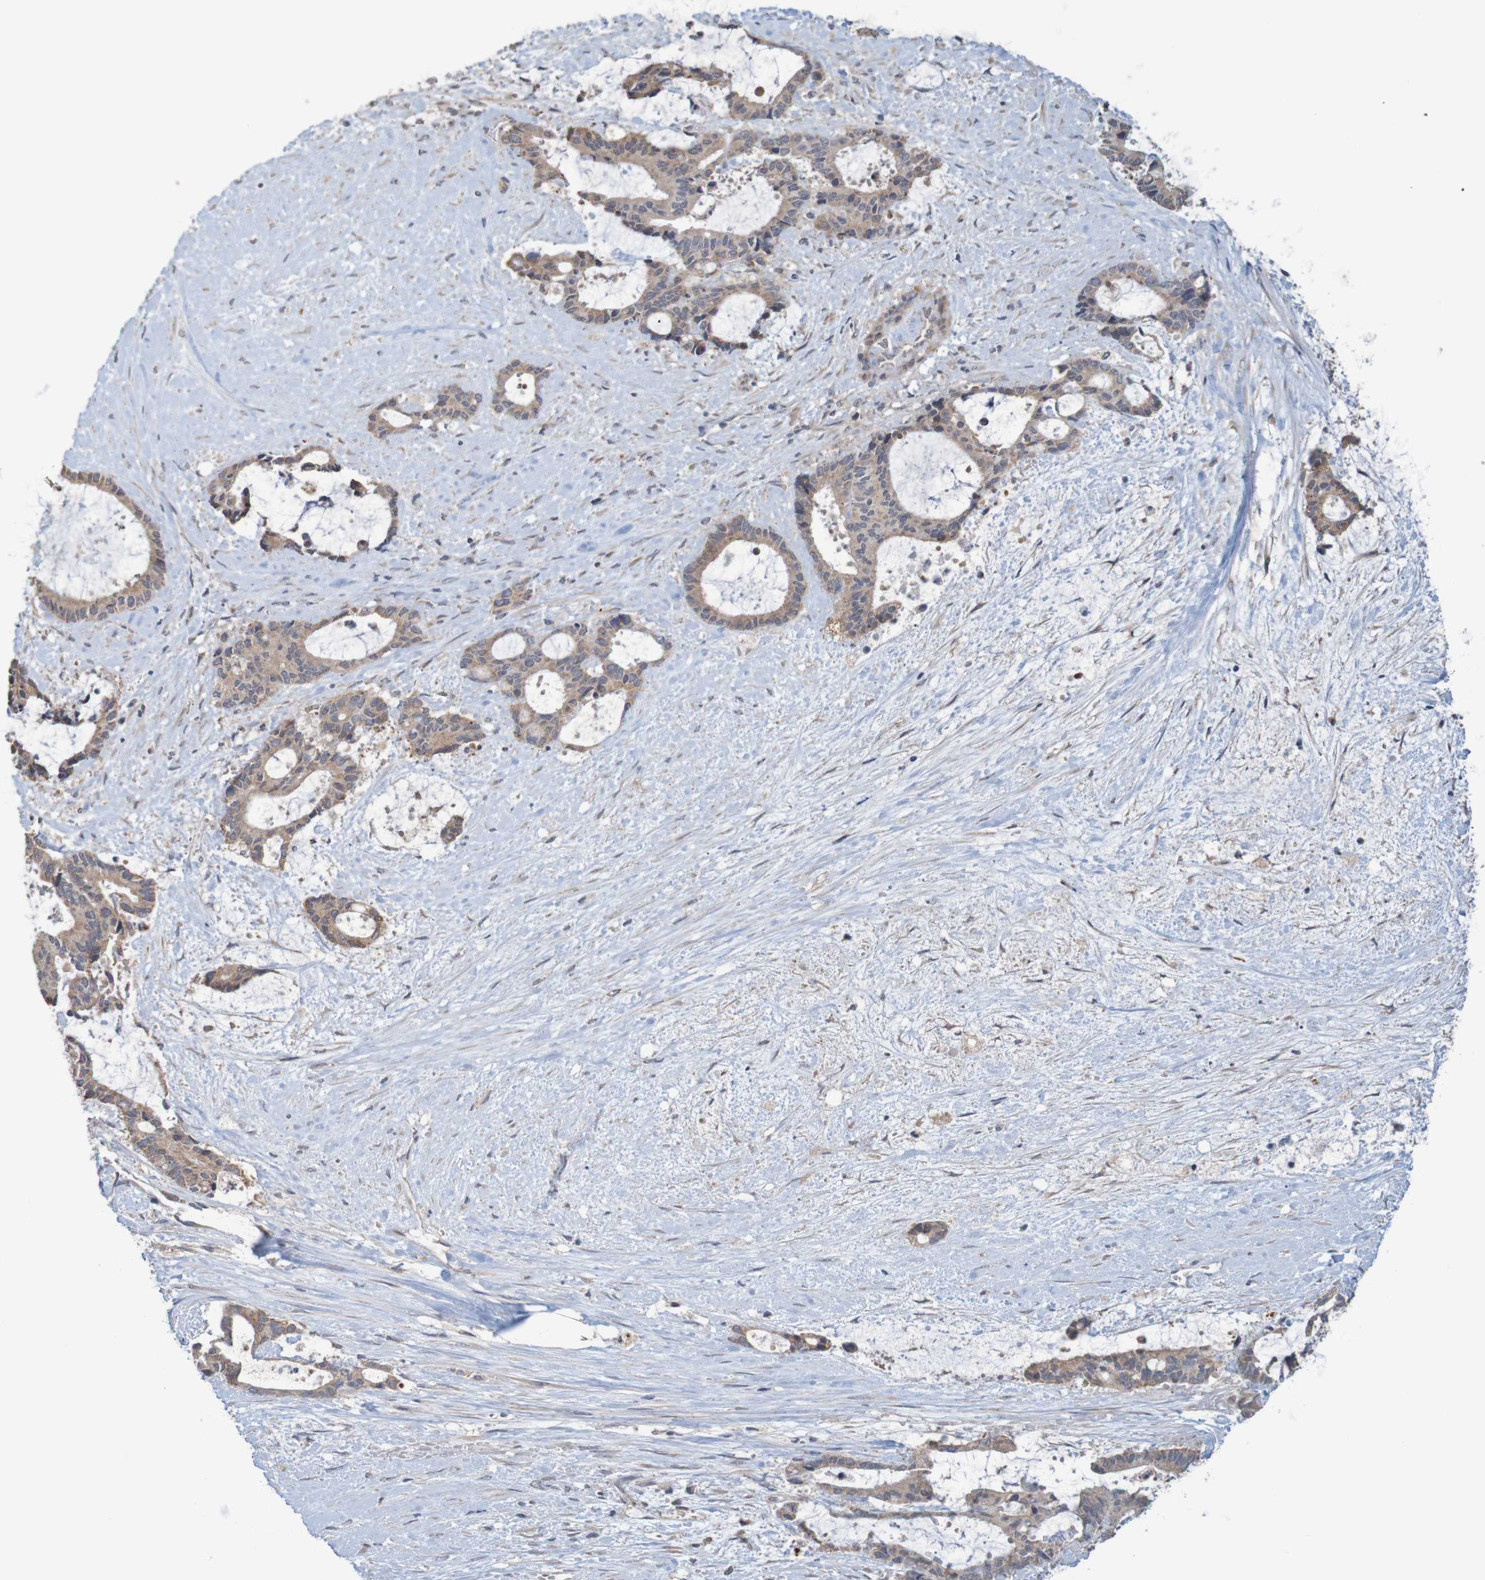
{"staining": {"intensity": "weak", "quantity": ">75%", "location": "cytoplasmic/membranous"}, "tissue": "liver cancer", "cell_type": "Tumor cells", "image_type": "cancer", "snomed": [{"axis": "morphology", "description": "Normal tissue, NOS"}, {"axis": "morphology", "description": "Cholangiocarcinoma"}, {"axis": "topography", "description": "Liver"}, {"axis": "topography", "description": "Peripheral nerve tissue"}], "caption": "Protein staining by immunohistochemistry (IHC) reveals weak cytoplasmic/membranous staining in about >75% of tumor cells in liver cholangiocarcinoma.", "gene": "ANKK1", "patient": {"sex": "female", "age": 73}}